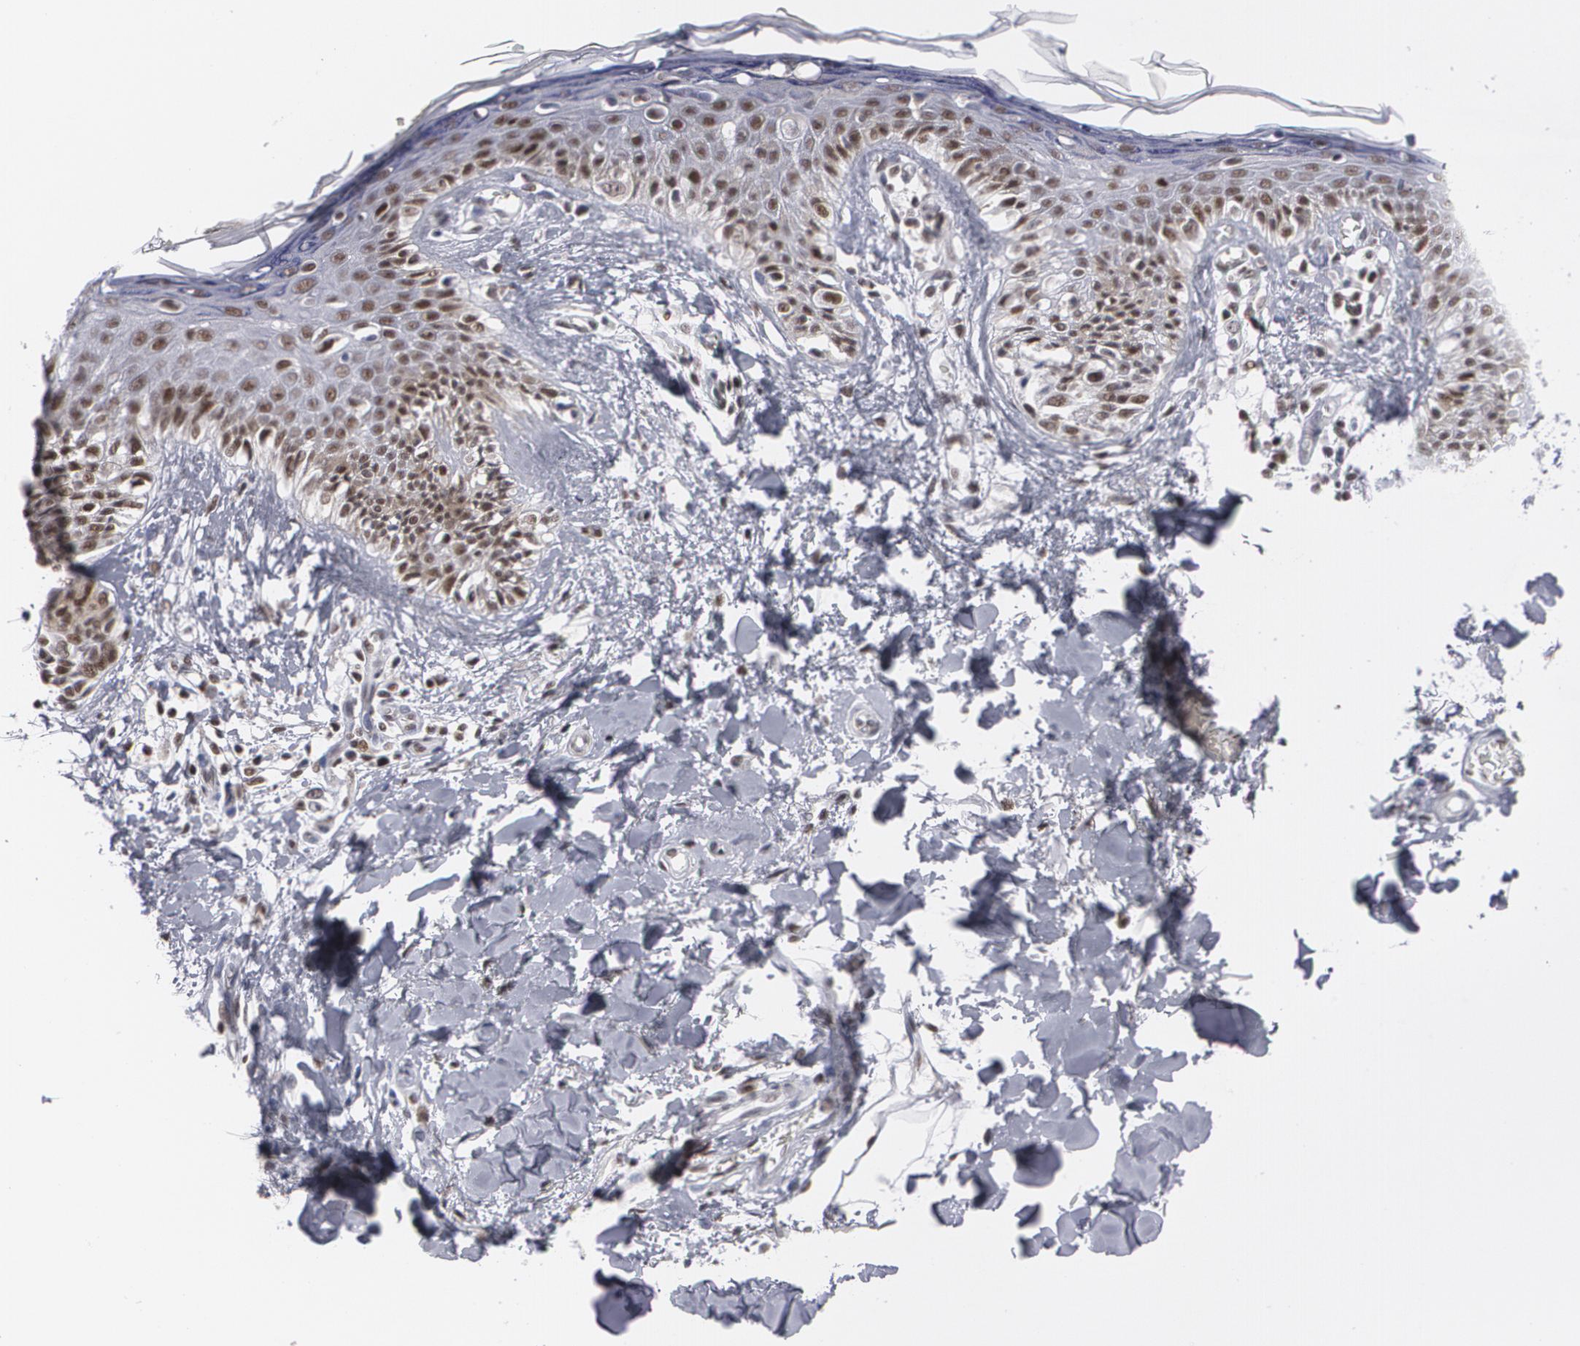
{"staining": {"intensity": "strong", "quantity": ">75%", "location": "nuclear"}, "tissue": "melanoma", "cell_type": "Tumor cells", "image_type": "cancer", "snomed": [{"axis": "morphology", "description": "Malignant melanoma, NOS"}, {"axis": "topography", "description": "Skin"}], "caption": "IHC of human malignant melanoma shows high levels of strong nuclear staining in approximately >75% of tumor cells. The staining was performed using DAB (3,3'-diaminobenzidine) to visualize the protein expression in brown, while the nuclei were stained in blue with hematoxylin (Magnification: 20x).", "gene": "MCL1", "patient": {"sex": "female", "age": 82}}